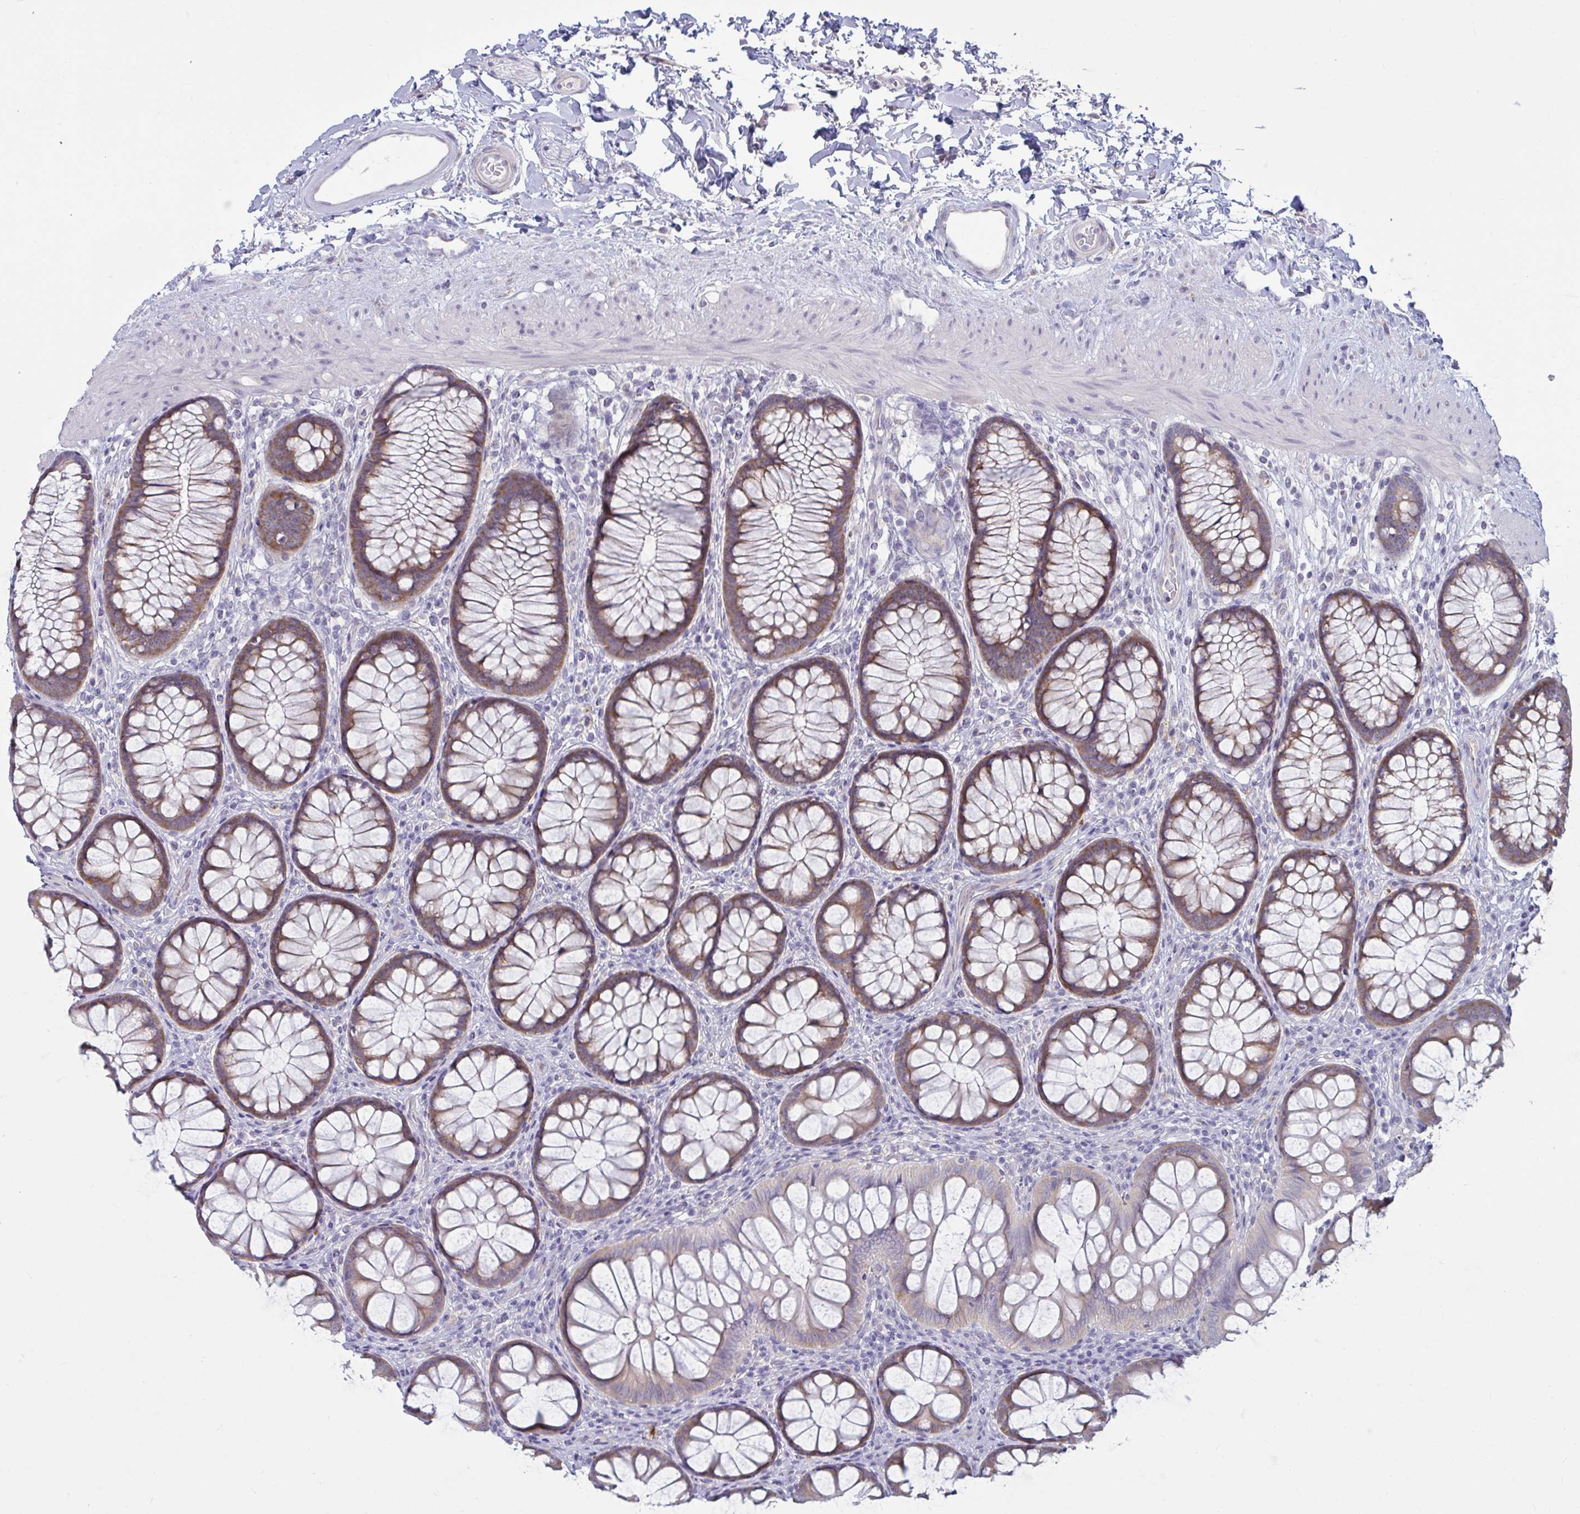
{"staining": {"intensity": "negative", "quantity": "none", "location": "none"}, "tissue": "colon", "cell_type": "Endothelial cells", "image_type": "normal", "snomed": [{"axis": "morphology", "description": "Normal tissue, NOS"}, {"axis": "morphology", "description": "Adenoma, NOS"}, {"axis": "topography", "description": "Soft tissue"}, {"axis": "topography", "description": "Colon"}], "caption": "Endothelial cells are negative for protein expression in unremarkable human colon. (IHC, brightfield microscopy, high magnification).", "gene": "TBC1D4", "patient": {"sex": "male", "age": 47}}